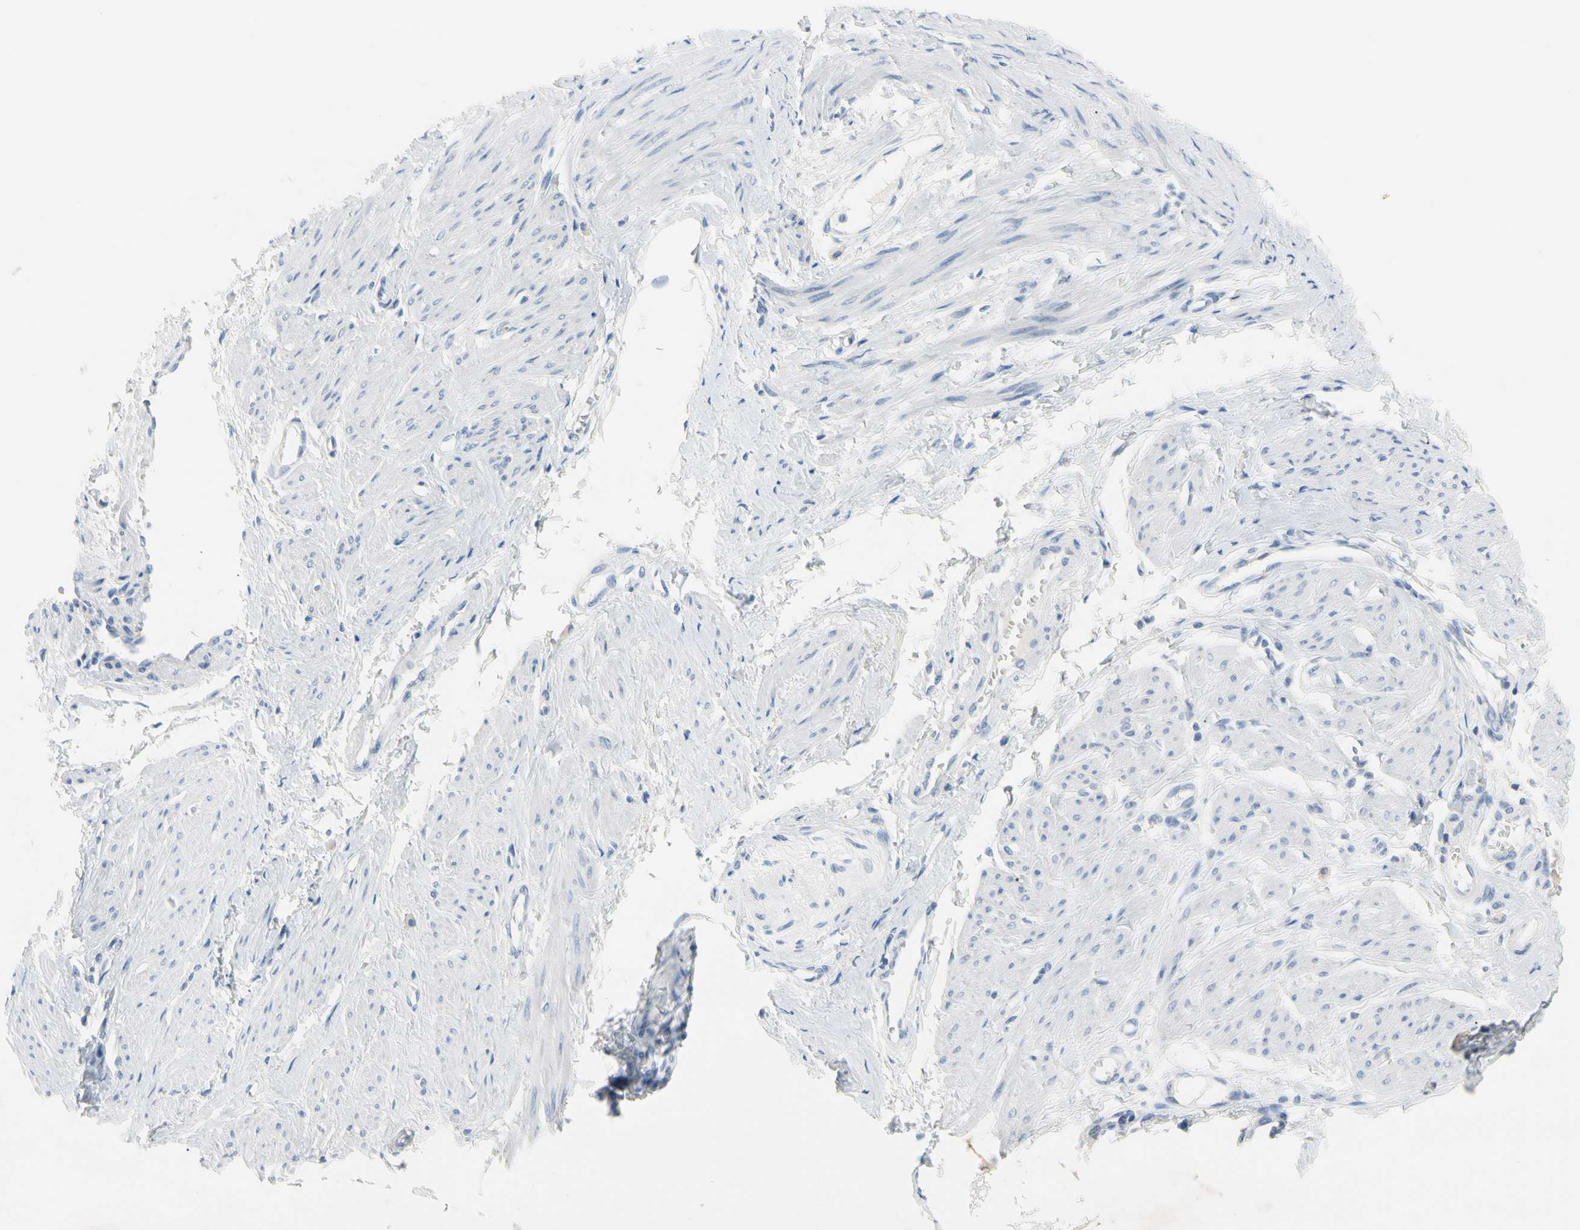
{"staining": {"intensity": "negative", "quantity": "none", "location": "none"}, "tissue": "smooth muscle", "cell_type": "Smooth muscle cells", "image_type": "normal", "snomed": [{"axis": "morphology", "description": "Normal tissue, NOS"}, {"axis": "topography", "description": "Smooth muscle"}, {"axis": "topography", "description": "Uterus"}], "caption": "Smooth muscle cells show no significant staining in unremarkable smooth muscle. The staining is performed using DAB (3,3'-diaminobenzidine) brown chromogen with nuclei counter-stained in using hematoxylin.", "gene": "MARK1", "patient": {"sex": "female", "age": 39}}